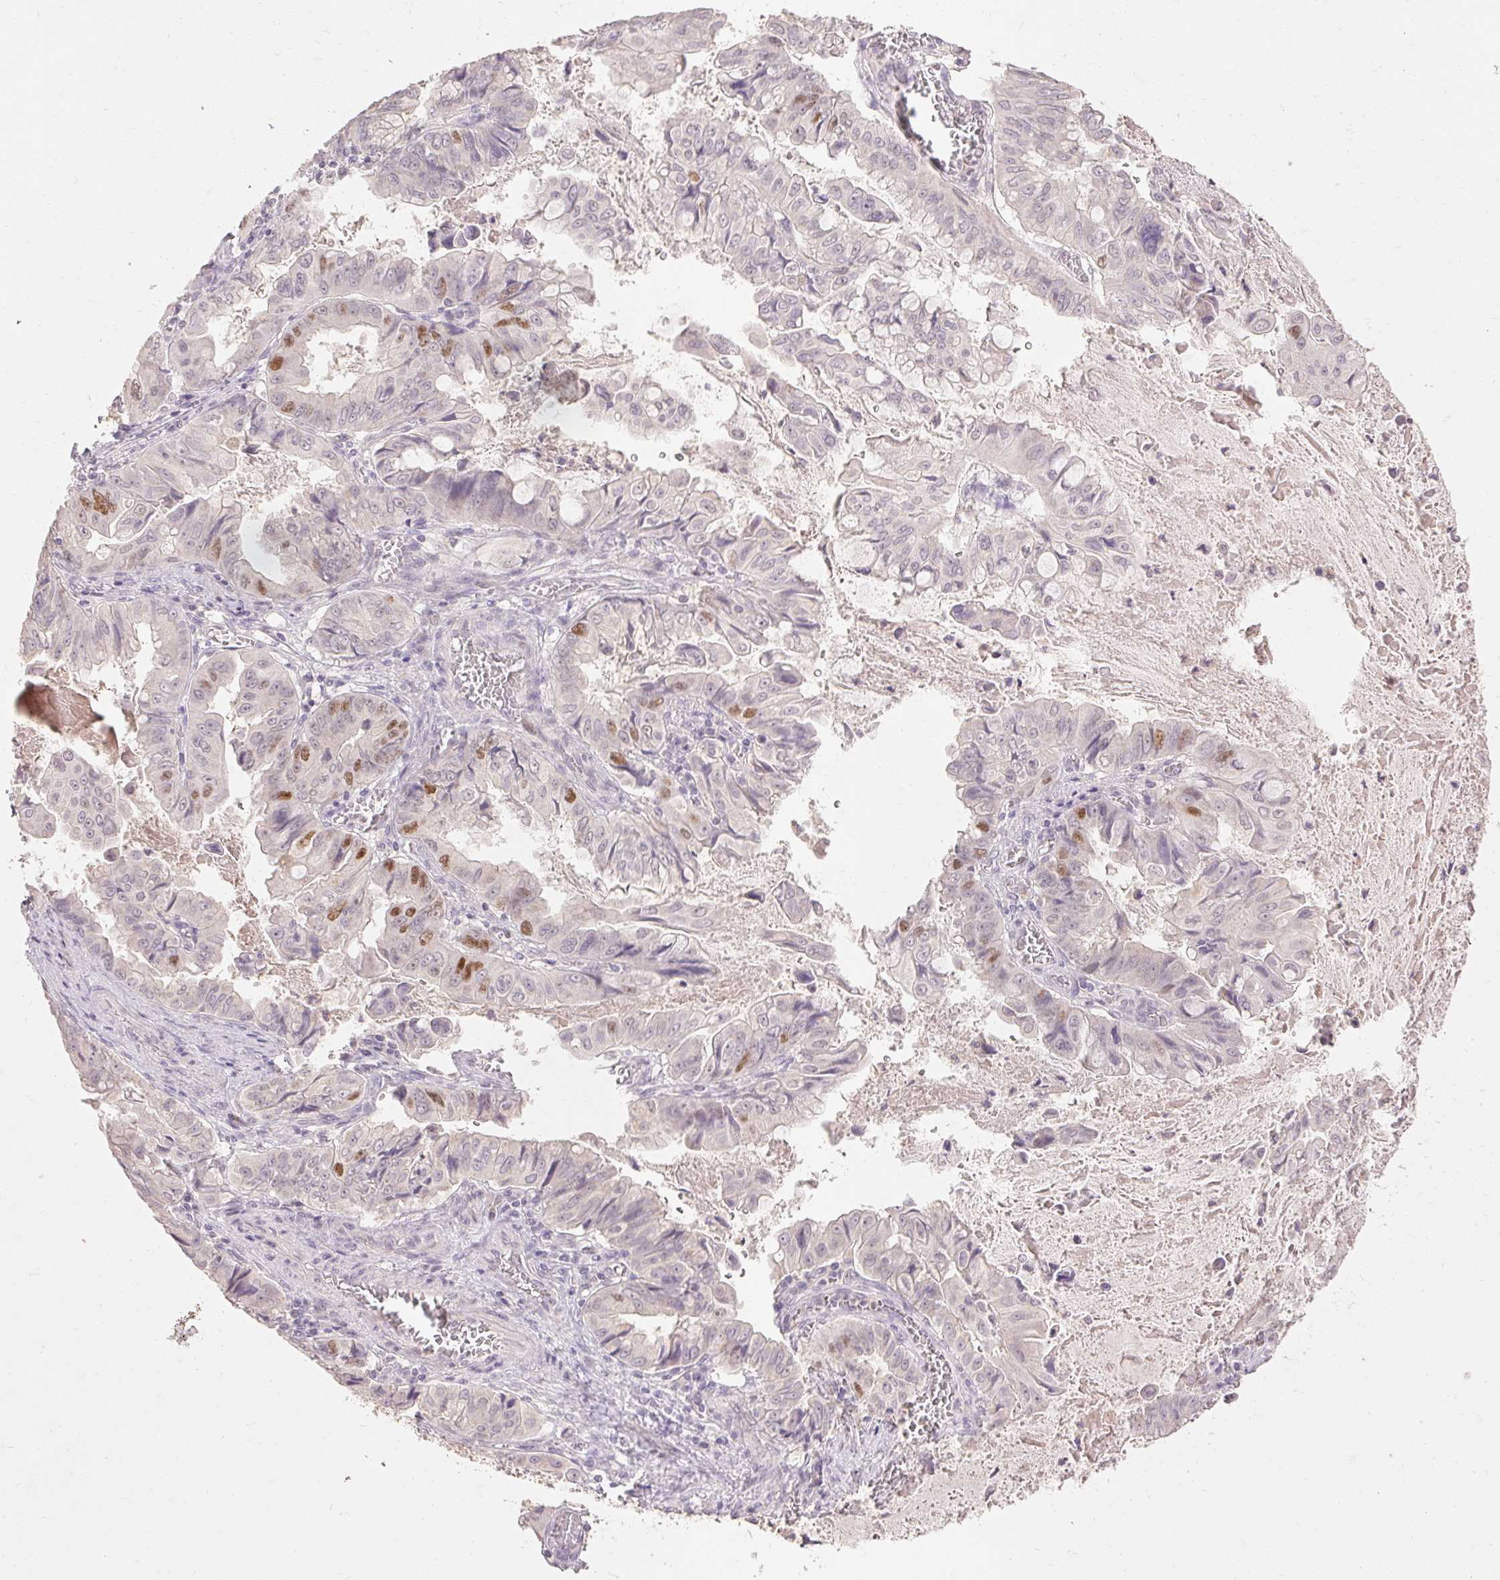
{"staining": {"intensity": "moderate", "quantity": "<25%", "location": "nuclear"}, "tissue": "stomach cancer", "cell_type": "Tumor cells", "image_type": "cancer", "snomed": [{"axis": "morphology", "description": "Adenocarcinoma, NOS"}, {"axis": "topography", "description": "Stomach, upper"}], "caption": "High-magnification brightfield microscopy of stomach adenocarcinoma stained with DAB (brown) and counterstained with hematoxylin (blue). tumor cells exhibit moderate nuclear expression is present in approximately<25% of cells. The staining was performed using DAB, with brown indicating positive protein expression. Nuclei are stained blue with hematoxylin.", "gene": "SKP2", "patient": {"sex": "male", "age": 80}}